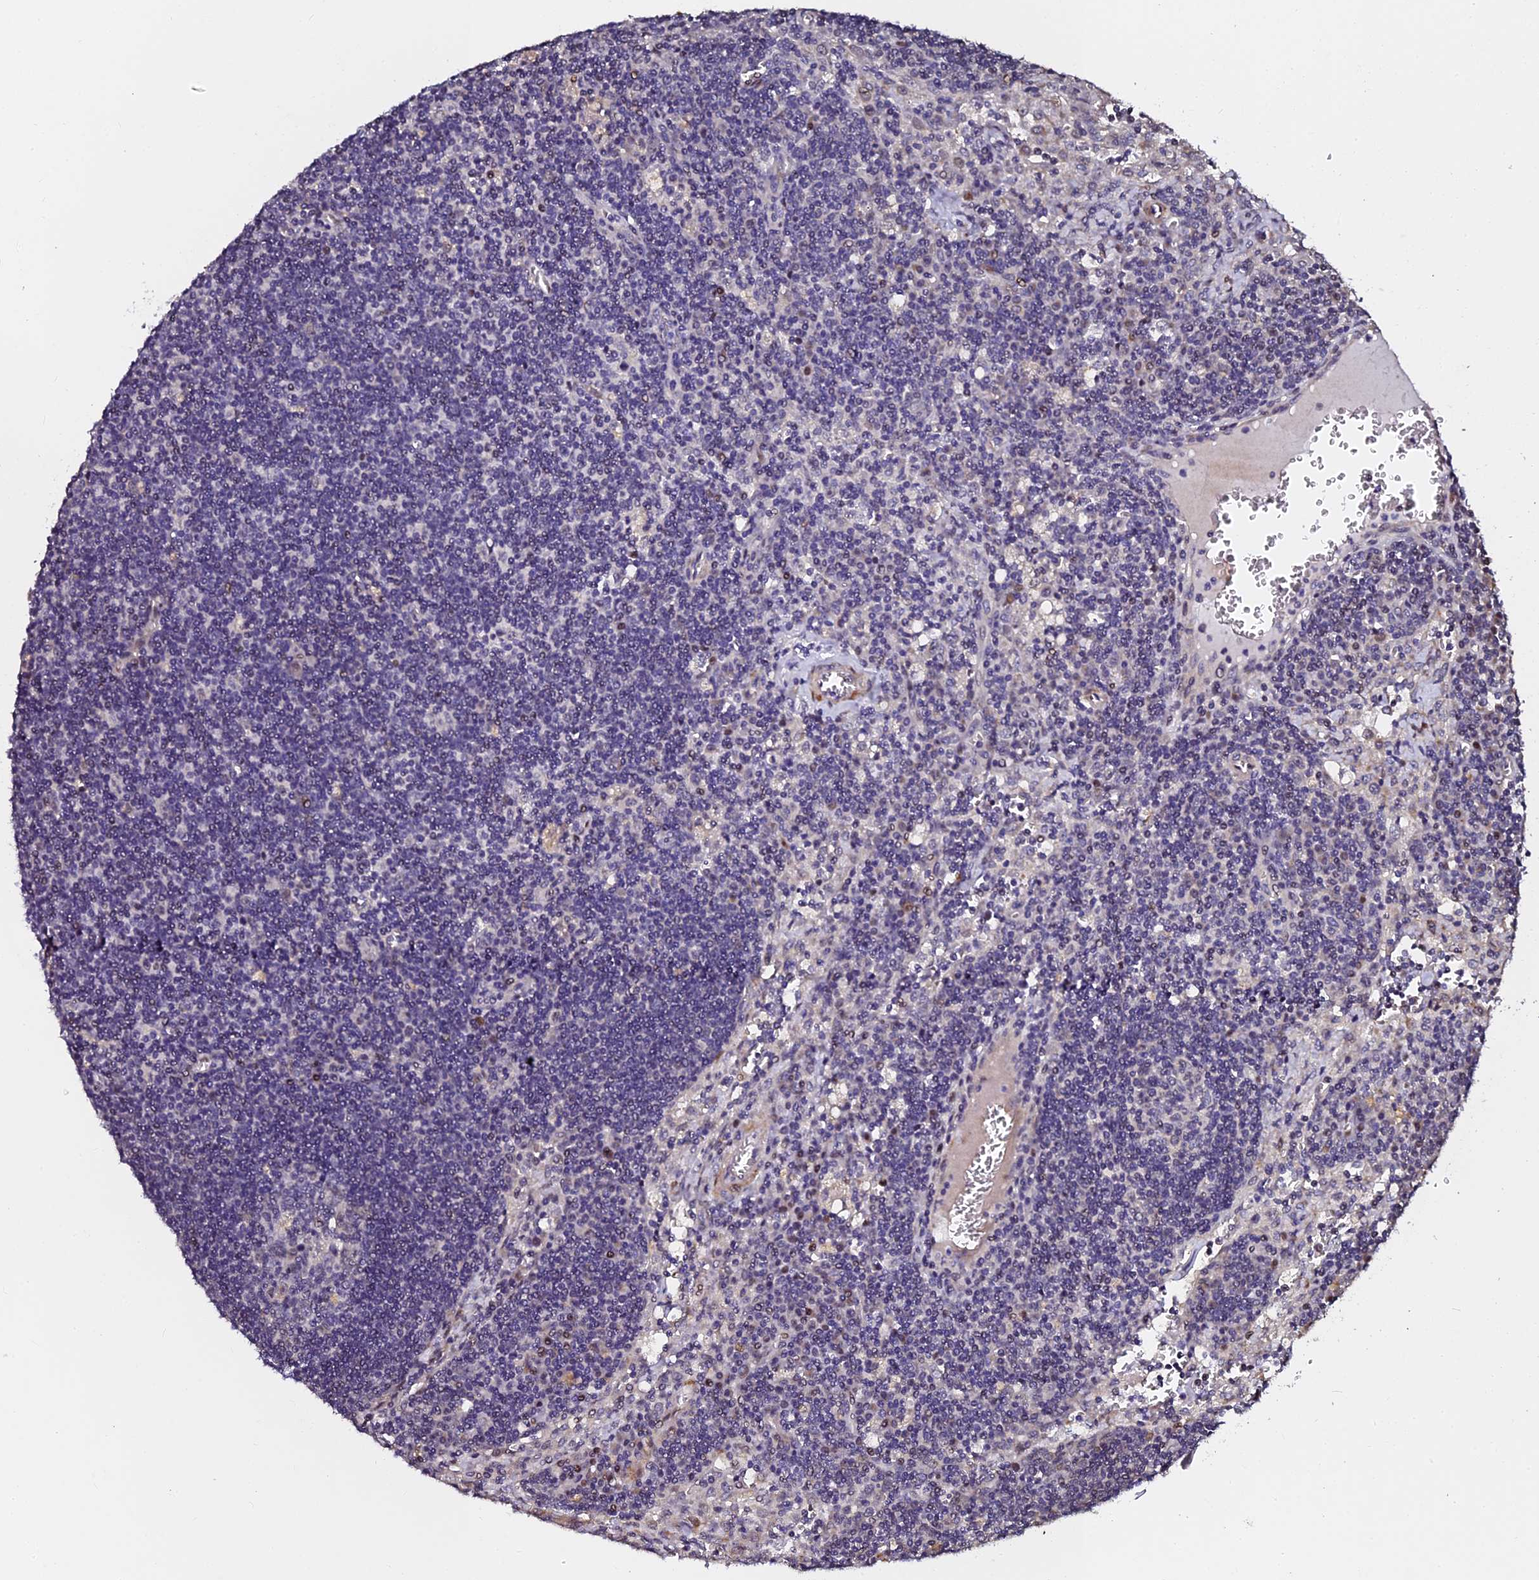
{"staining": {"intensity": "negative", "quantity": "none", "location": "none"}, "tissue": "lymph node", "cell_type": "Germinal center cells", "image_type": "normal", "snomed": [{"axis": "morphology", "description": "Normal tissue, NOS"}, {"axis": "topography", "description": "Lymph node"}], "caption": "Germinal center cells show no significant expression in benign lymph node. (Brightfield microscopy of DAB immunohistochemistry (IHC) at high magnification).", "gene": "GPN3", "patient": {"sex": "male", "age": 58}}